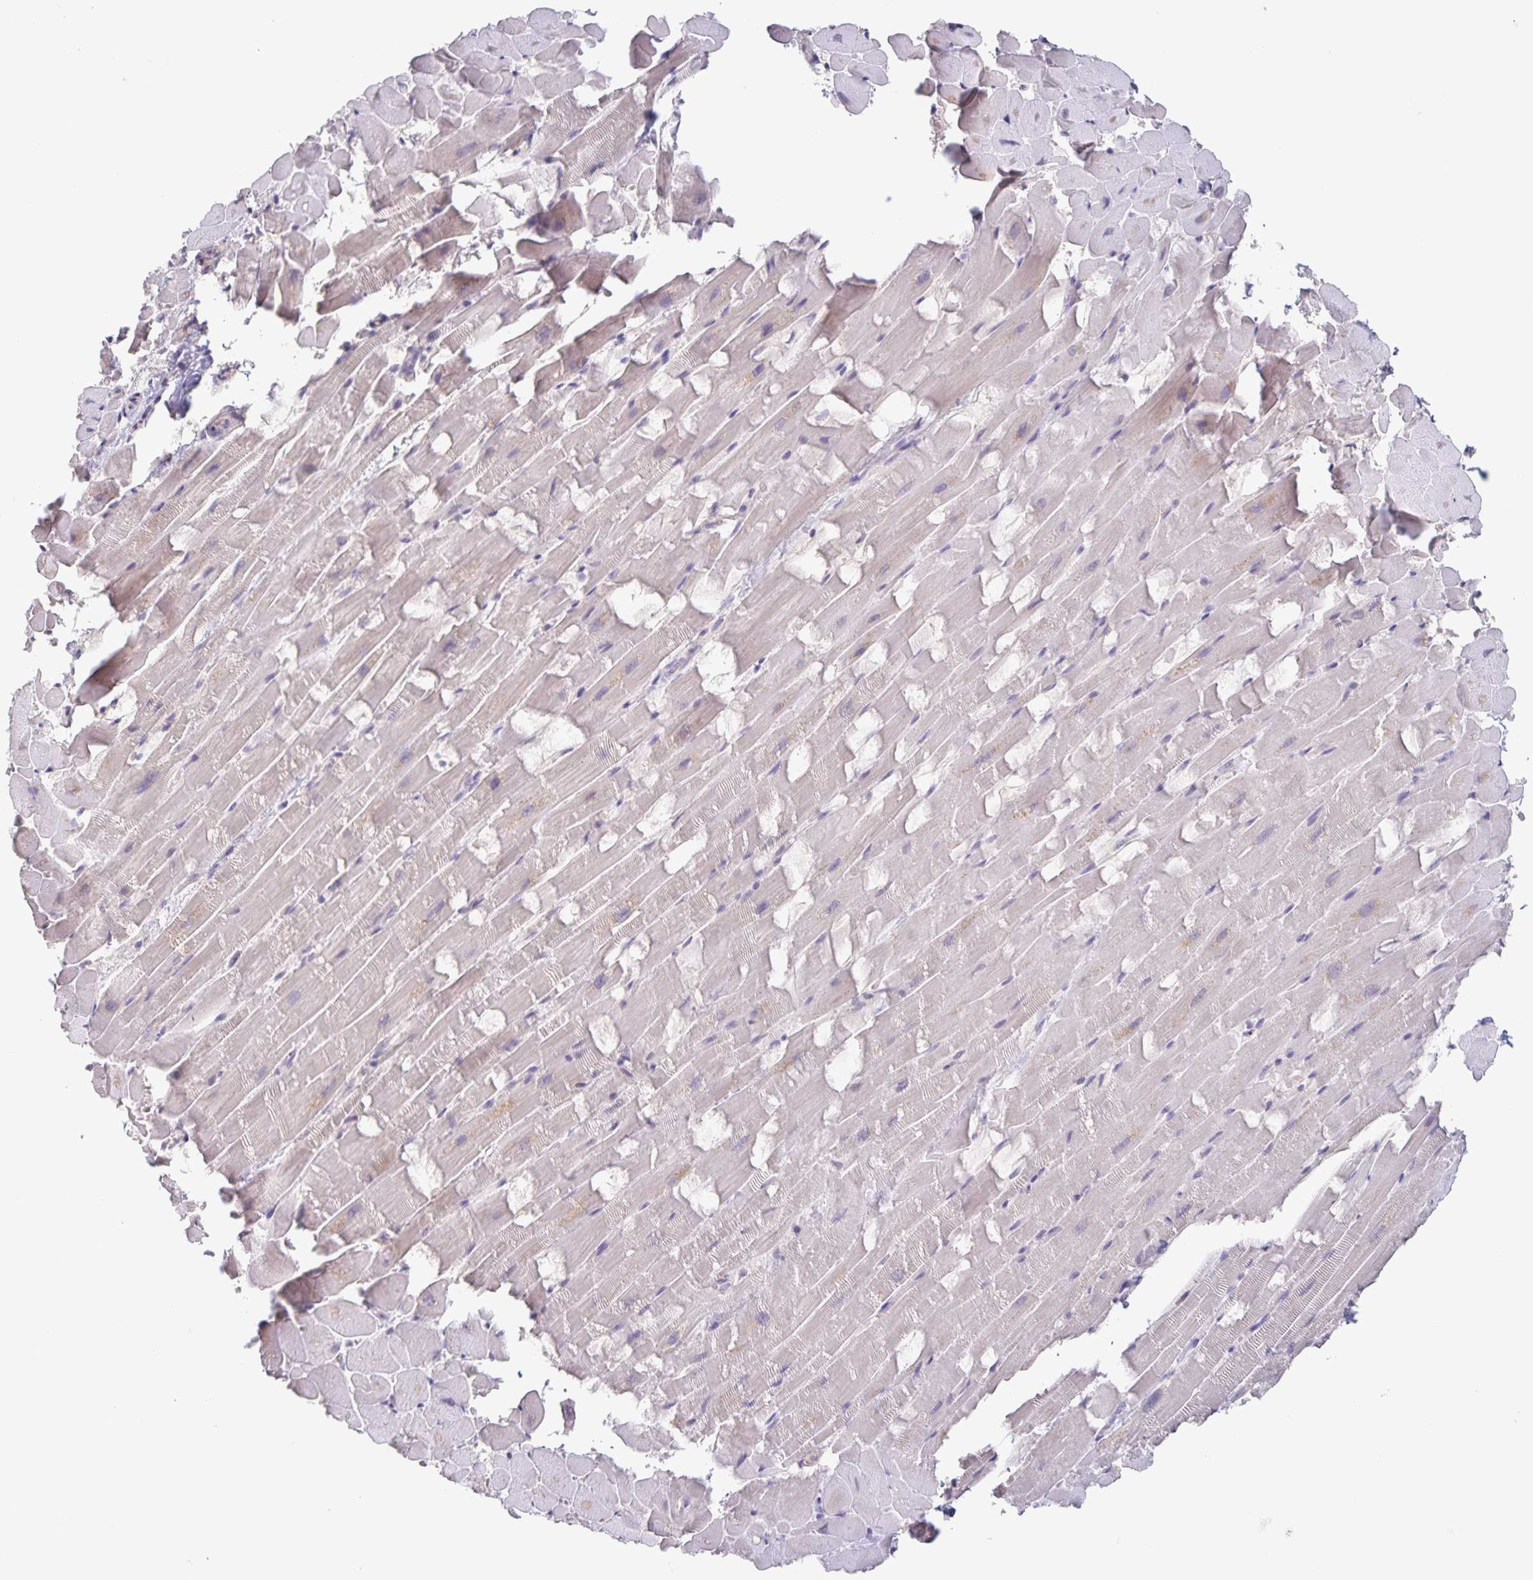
{"staining": {"intensity": "negative", "quantity": "none", "location": "none"}, "tissue": "heart muscle", "cell_type": "Cardiomyocytes", "image_type": "normal", "snomed": [{"axis": "morphology", "description": "Normal tissue, NOS"}, {"axis": "topography", "description": "Heart"}], "caption": "This is an IHC photomicrograph of normal heart muscle. There is no positivity in cardiomyocytes.", "gene": "INSL5", "patient": {"sex": "male", "age": 37}}